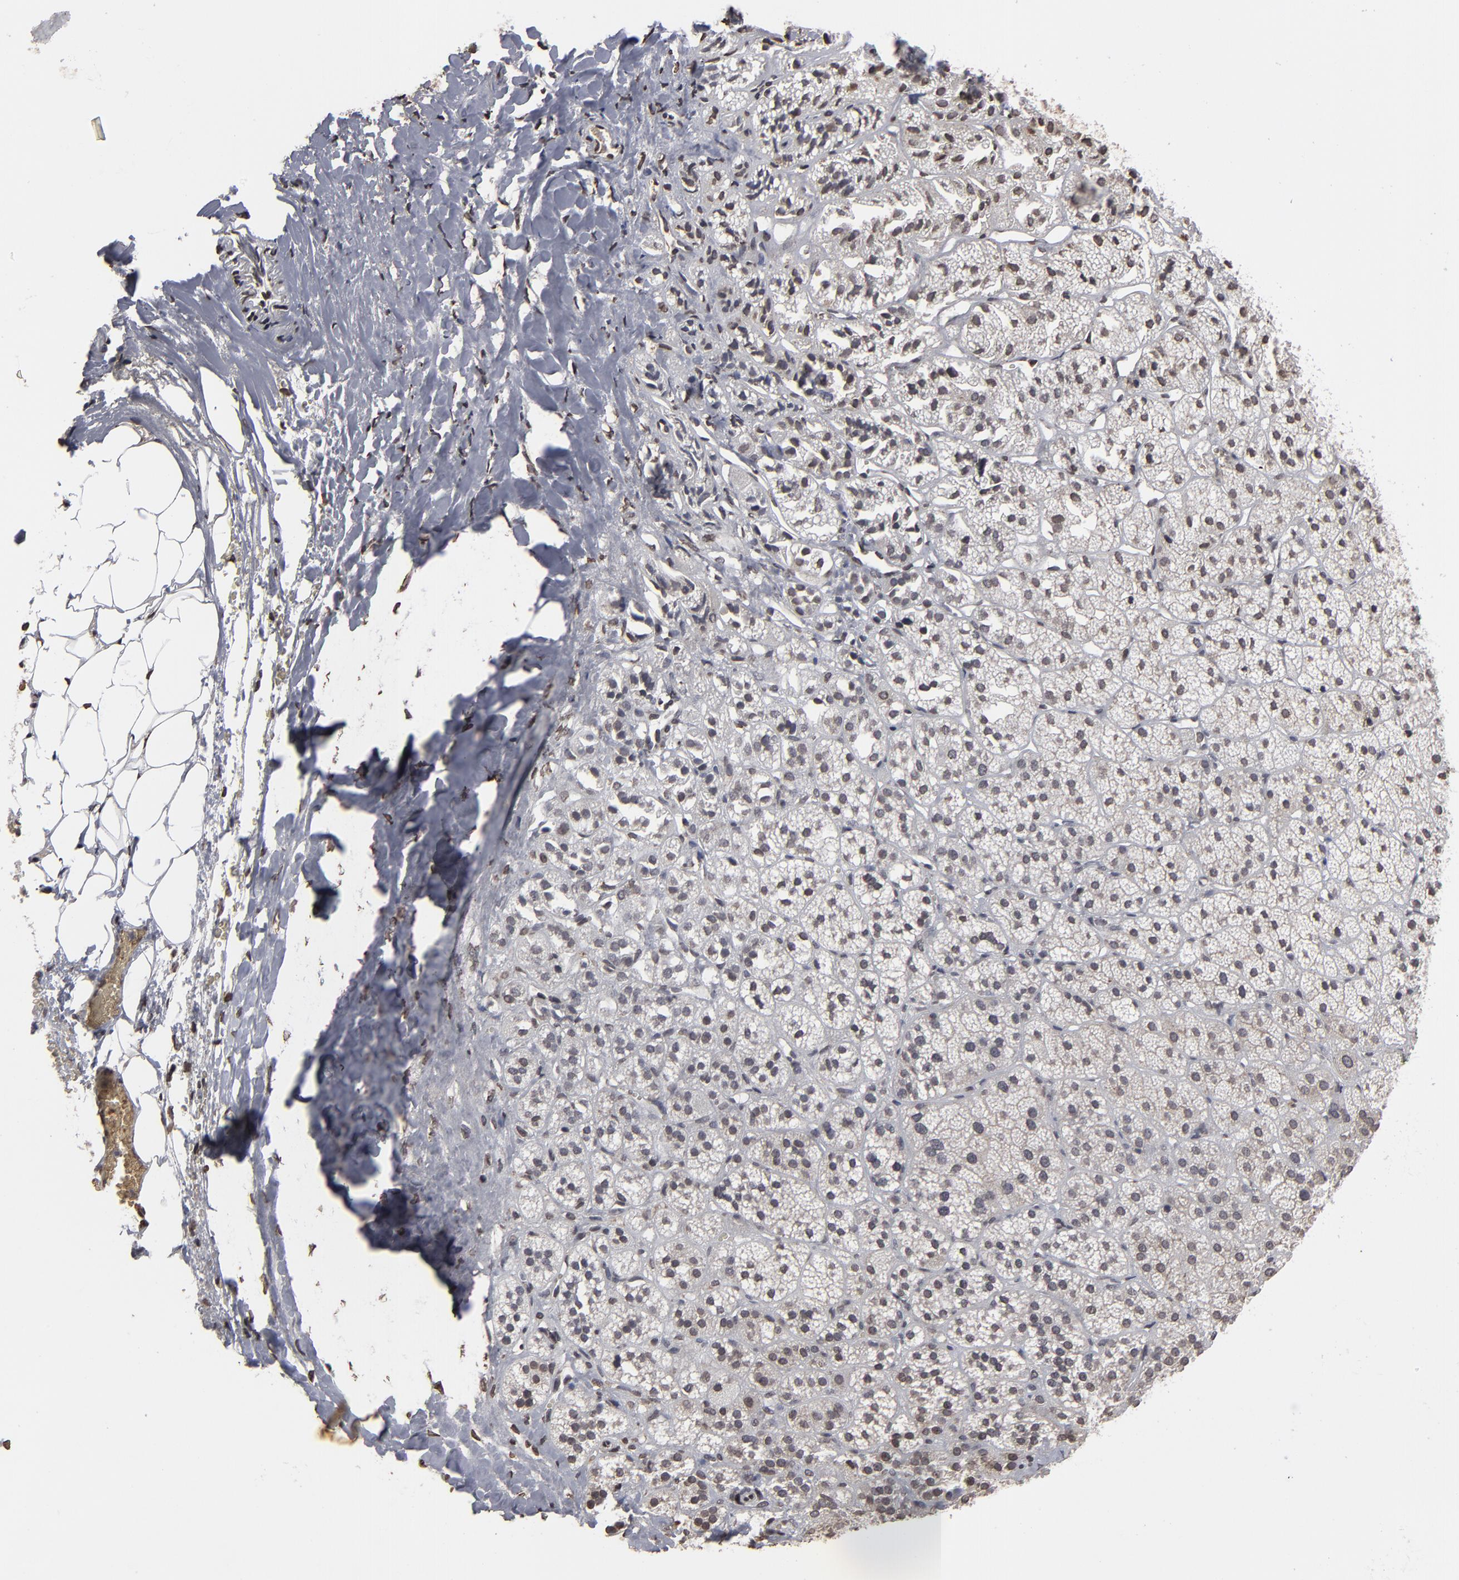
{"staining": {"intensity": "moderate", "quantity": "25%-75%", "location": "cytoplasmic/membranous,nuclear"}, "tissue": "adrenal gland", "cell_type": "Glandular cells", "image_type": "normal", "snomed": [{"axis": "morphology", "description": "Normal tissue, NOS"}, {"axis": "topography", "description": "Adrenal gland"}], "caption": "This photomicrograph displays benign adrenal gland stained with IHC to label a protein in brown. The cytoplasmic/membranous,nuclear of glandular cells show moderate positivity for the protein. Nuclei are counter-stained blue.", "gene": "BAZ1A", "patient": {"sex": "female", "age": 71}}